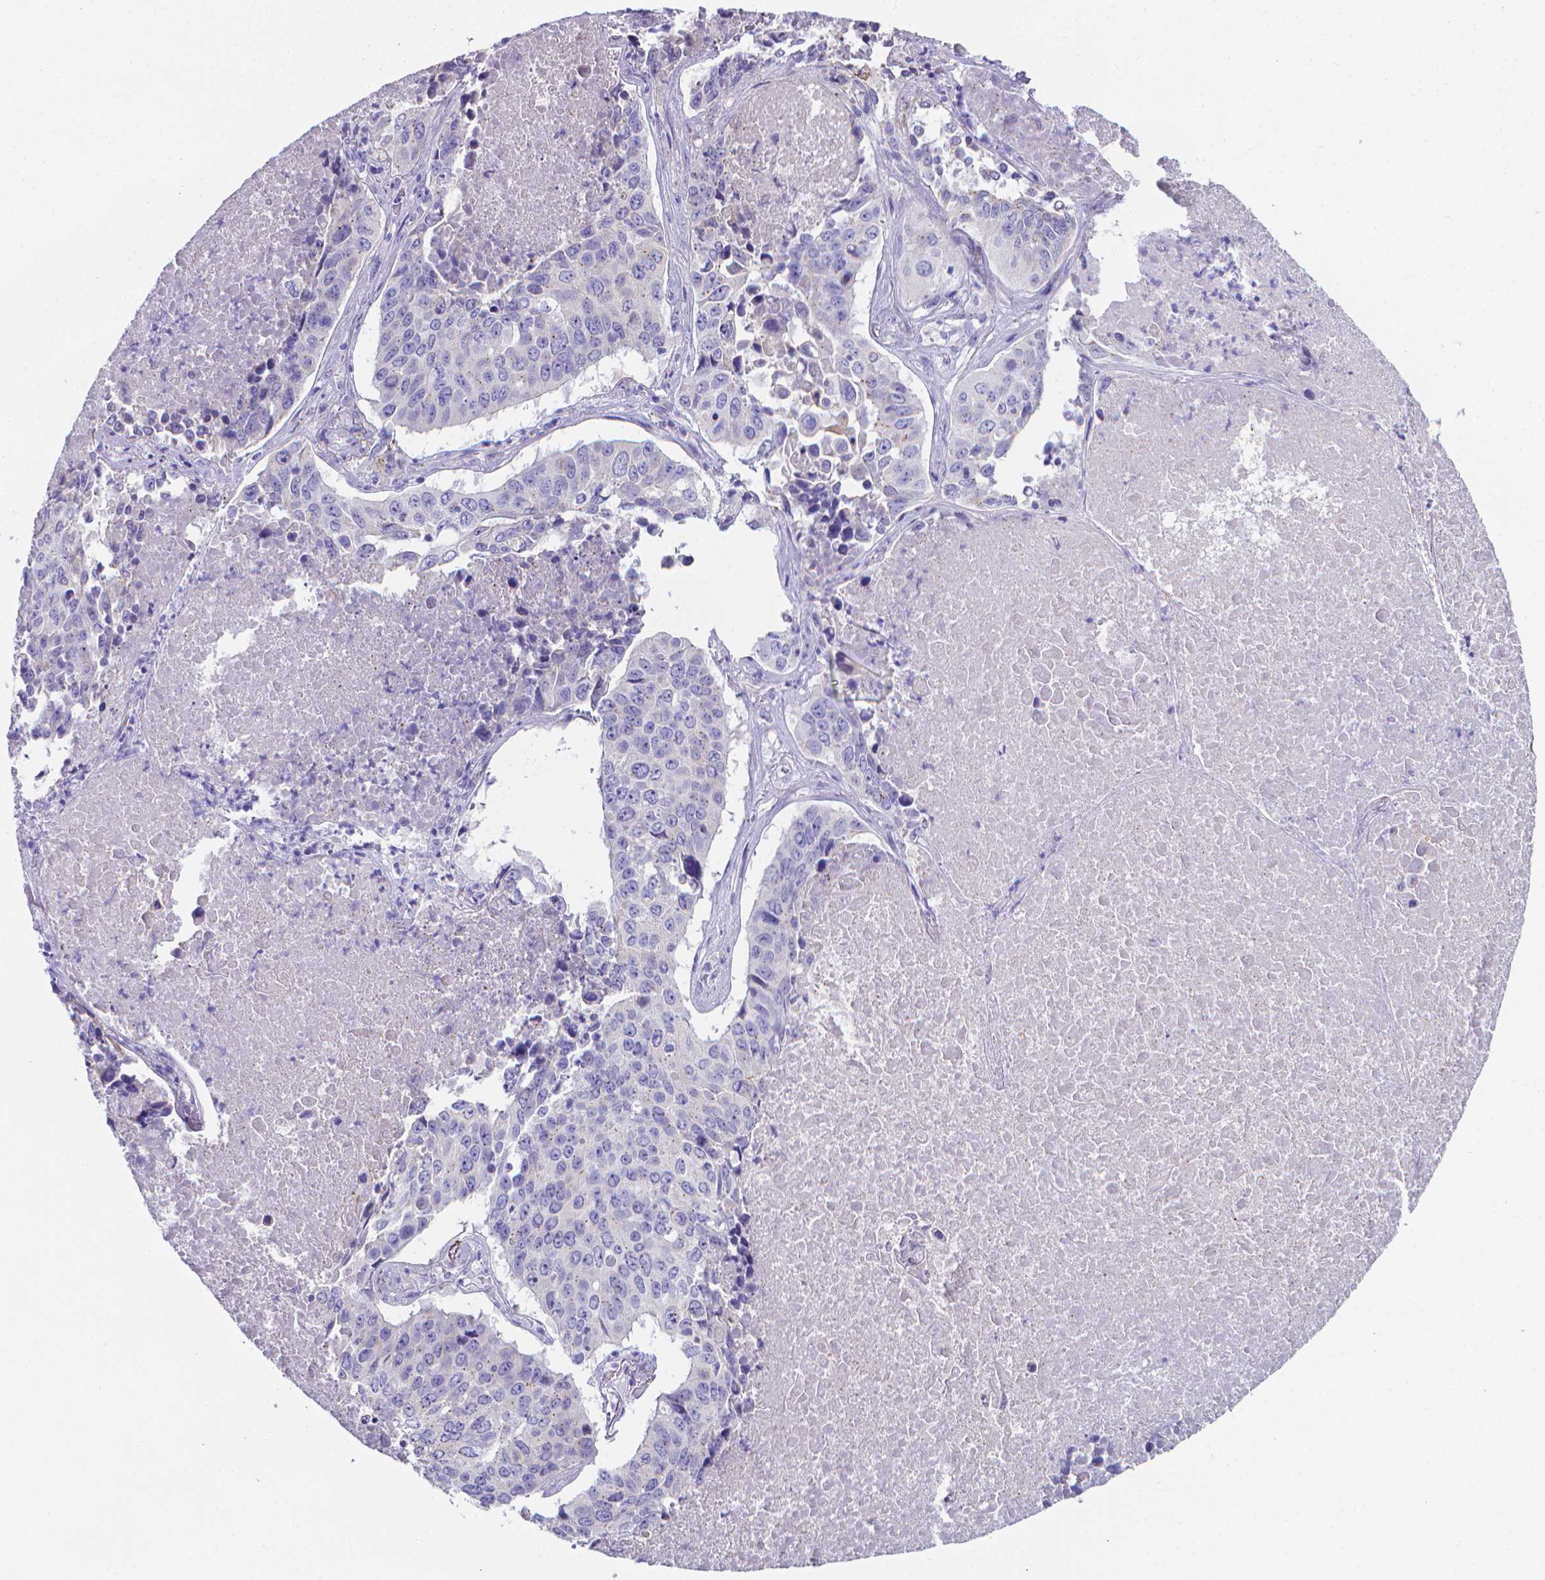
{"staining": {"intensity": "negative", "quantity": "none", "location": "none"}, "tissue": "lung cancer", "cell_type": "Tumor cells", "image_type": "cancer", "snomed": [{"axis": "morphology", "description": "Normal tissue, NOS"}, {"axis": "morphology", "description": "Squamous cell carcinoma, NOS"}, {"axis": "topography", "description": "Bronchus"}, {"axis": "topography", "description": "Lung"}], "caption": "This is an immunohistochemistry image of human lung squamous cell carcinoma. There is no positivity in tumor cells.", "gene": "LRRC73", "patient": {"sex": "male", "age": 64}}